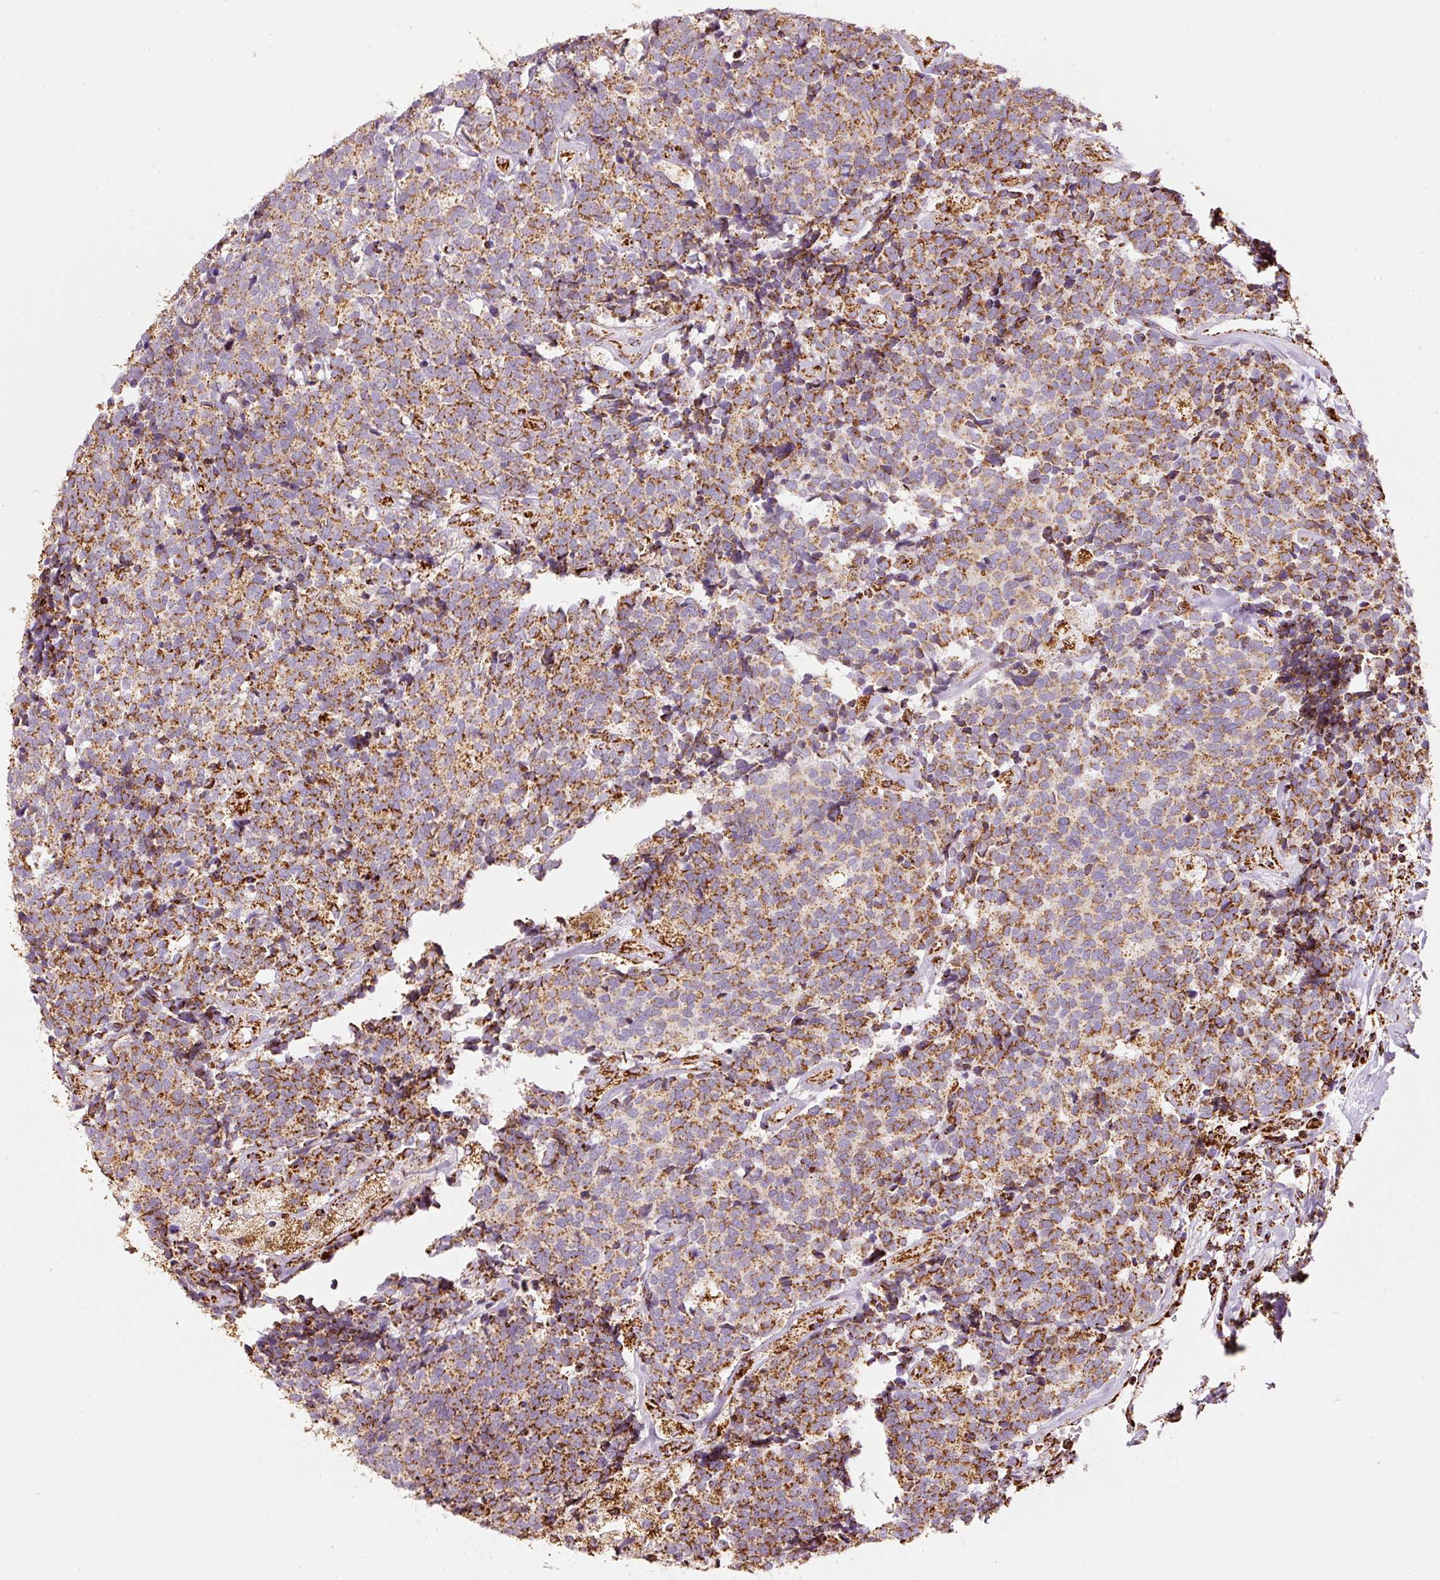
{"staining": {"intensity": "moderate", "quantity": ">75%", "location": "cytoplasmic/membranous"}, "tissue": "carcinoid", "cell_type": "Tumor cells", "image_type": "cancer", "snomed": [{"axis": "morphology", "description": "Carcinoid, malignant, NOS"}, {"axis": "topography", "description": "Skin"}], "caption": "There is medium levels of moderate cytoplasmic/membranous staining in tumor cells of carcinoid, as demonstrated by immunohistochemical staining (brown color).", "gene": "MT-CO2", "patient": {"sex": "female", "age": 79}}